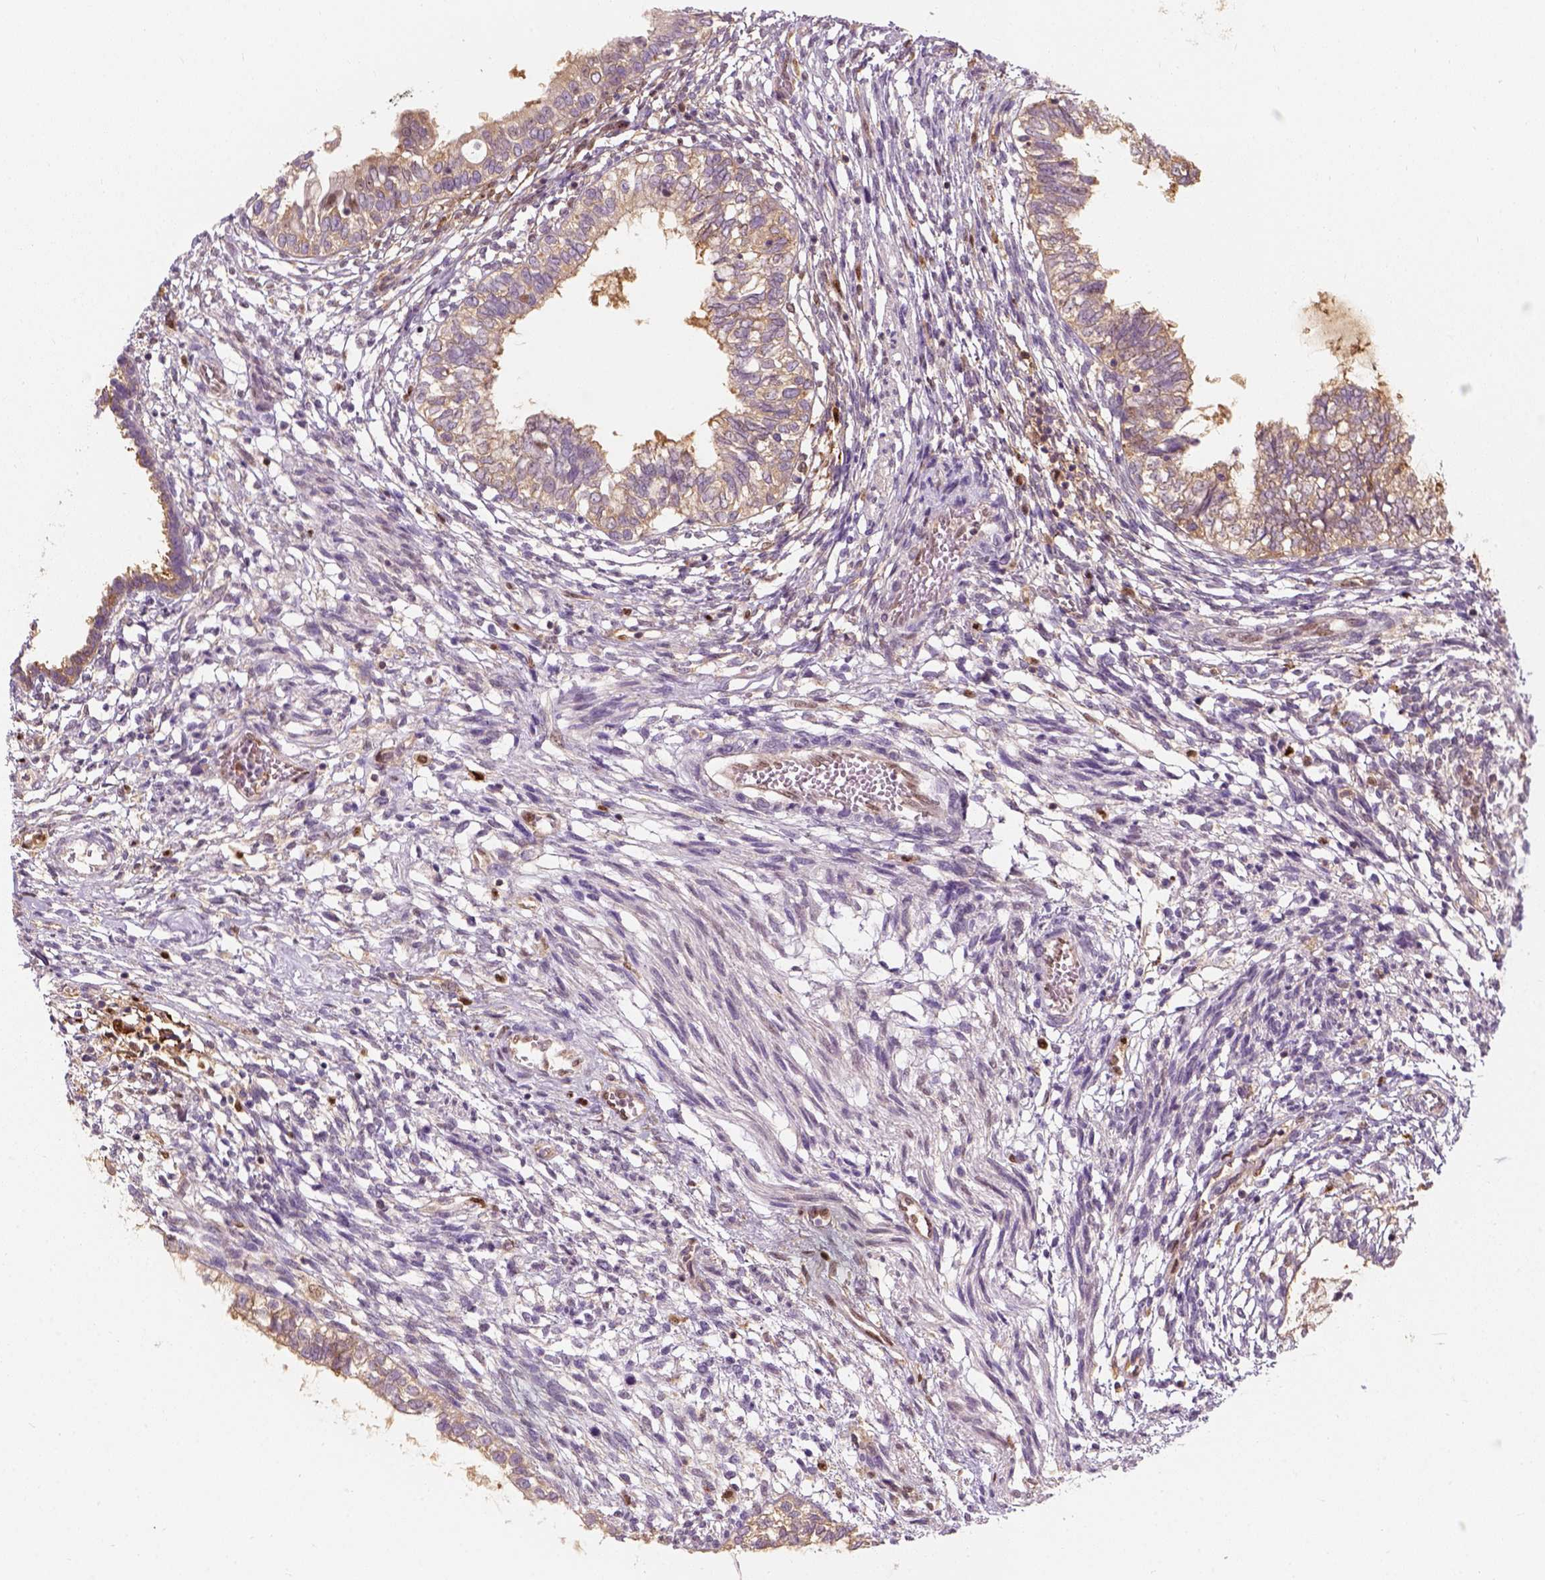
{"staining": {"intensity": "weak", "quantity": ">75%", "location": "cytoplasmic/membranous"}, "tissue": "testis cancer", "cell_type": "Tumor cells", "image_type": "cancer", "snomed": [{"axis": "morphology", "description": "Carcinoma, Embryonal, NOS"}, {"axis": "topography", "description": "Testis"}], "caption": "Protein analysis of testis cancer tissue displays weak cytoplasmic/membranous positivity in about >75% of tumor cells.", "gene": "SQSTM1", "patient": {"sex": "male", "age": 37}}